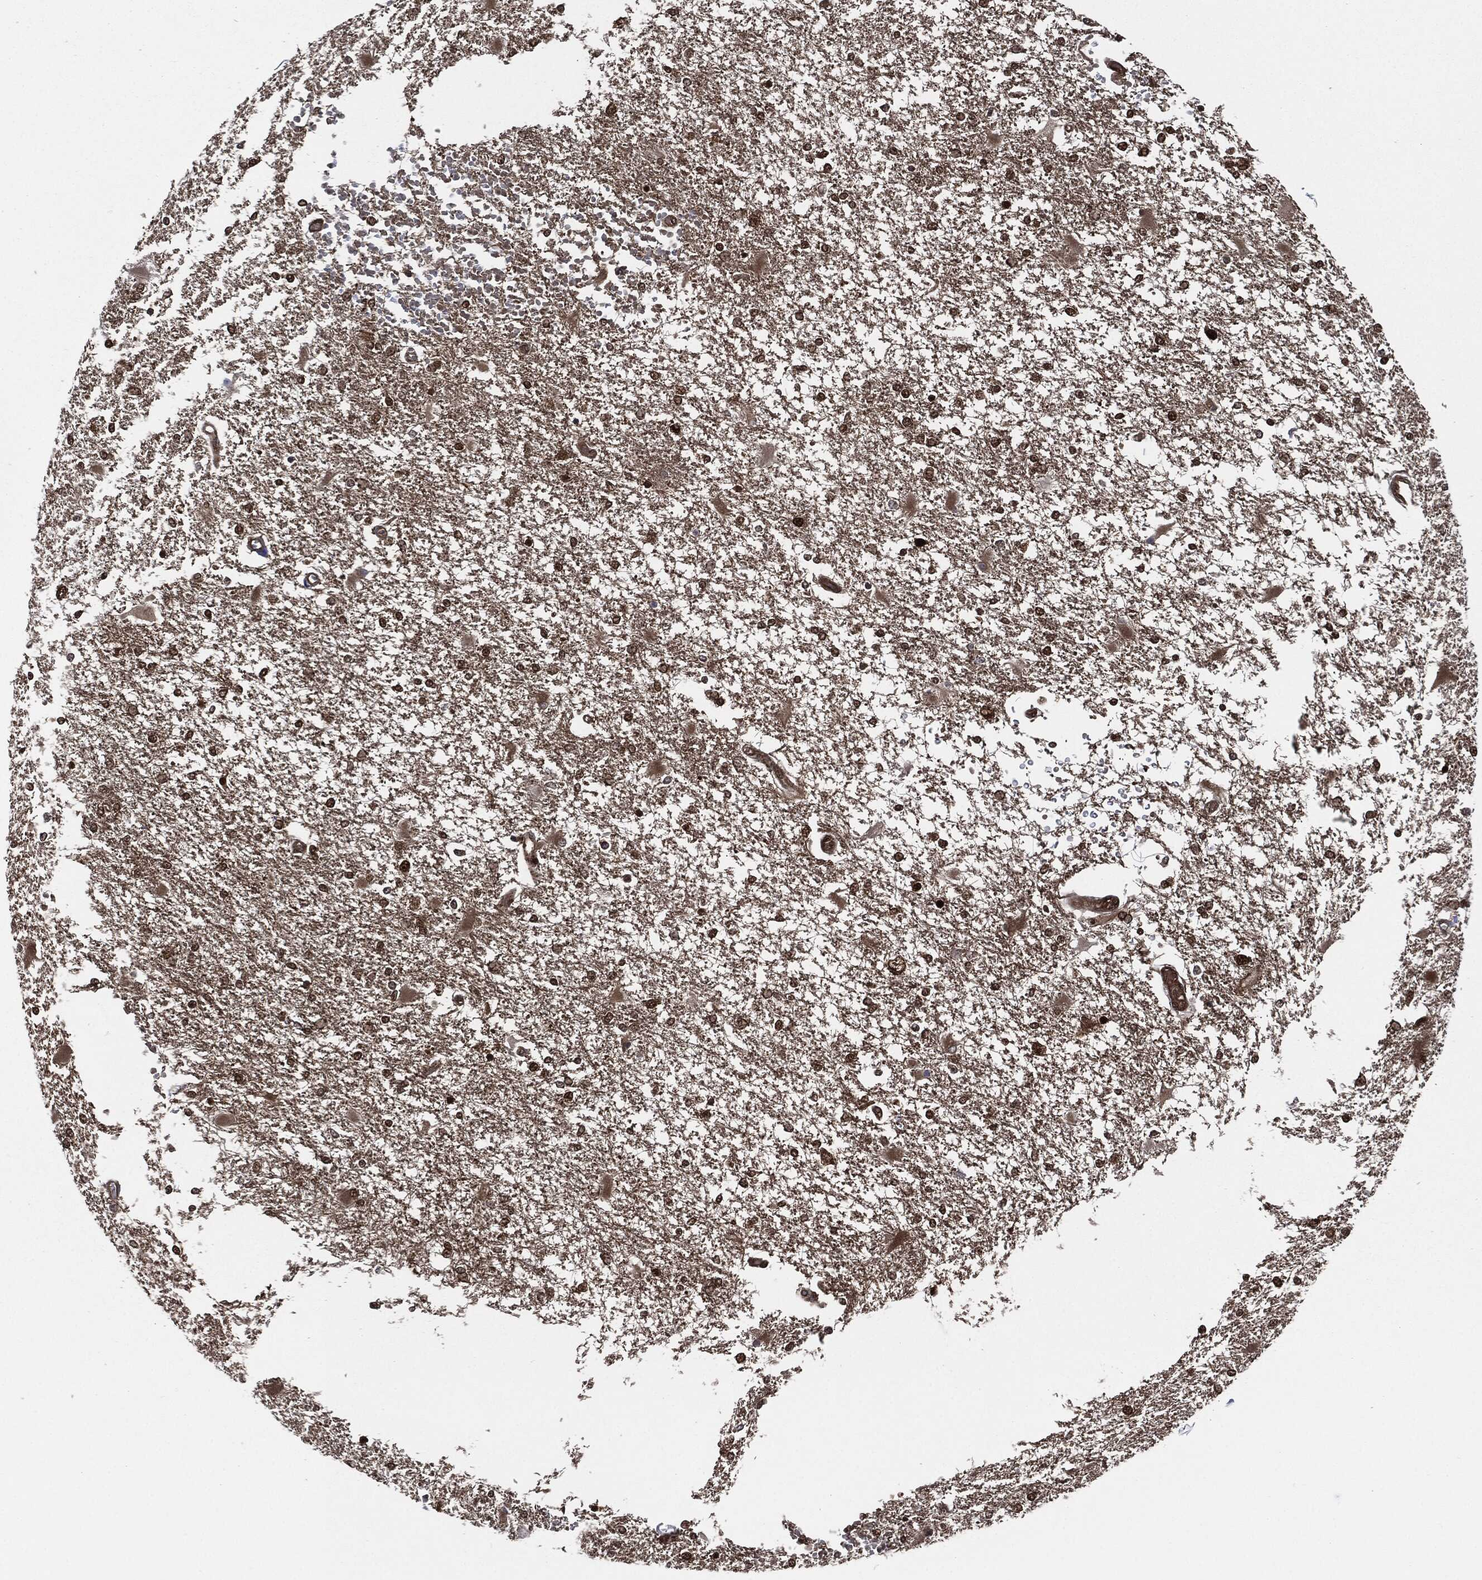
{"staining": {"intensity": "moderate", "quantity": "25%-75%", "location": "nuclear"}, "tissue": "glioma", "cell_type": "Tumor cells", "image_type": "cancer", "snomed": [{"axis": "morphology", "description": "Glioma, malignant, High grade"}, {"axis": "topography", "description": "Cerebral cortex"}], "caption": "A histopathology image of glioma stained for a protein displays moderate nuclear brown staining in tumor cells. The staining was performed using DAB, with brown indicating positive protein expression. Nuclei are stained blue with hematoxylin.", "gene": "DCTN1", "patient": {"sex": "male", "age": 79}}